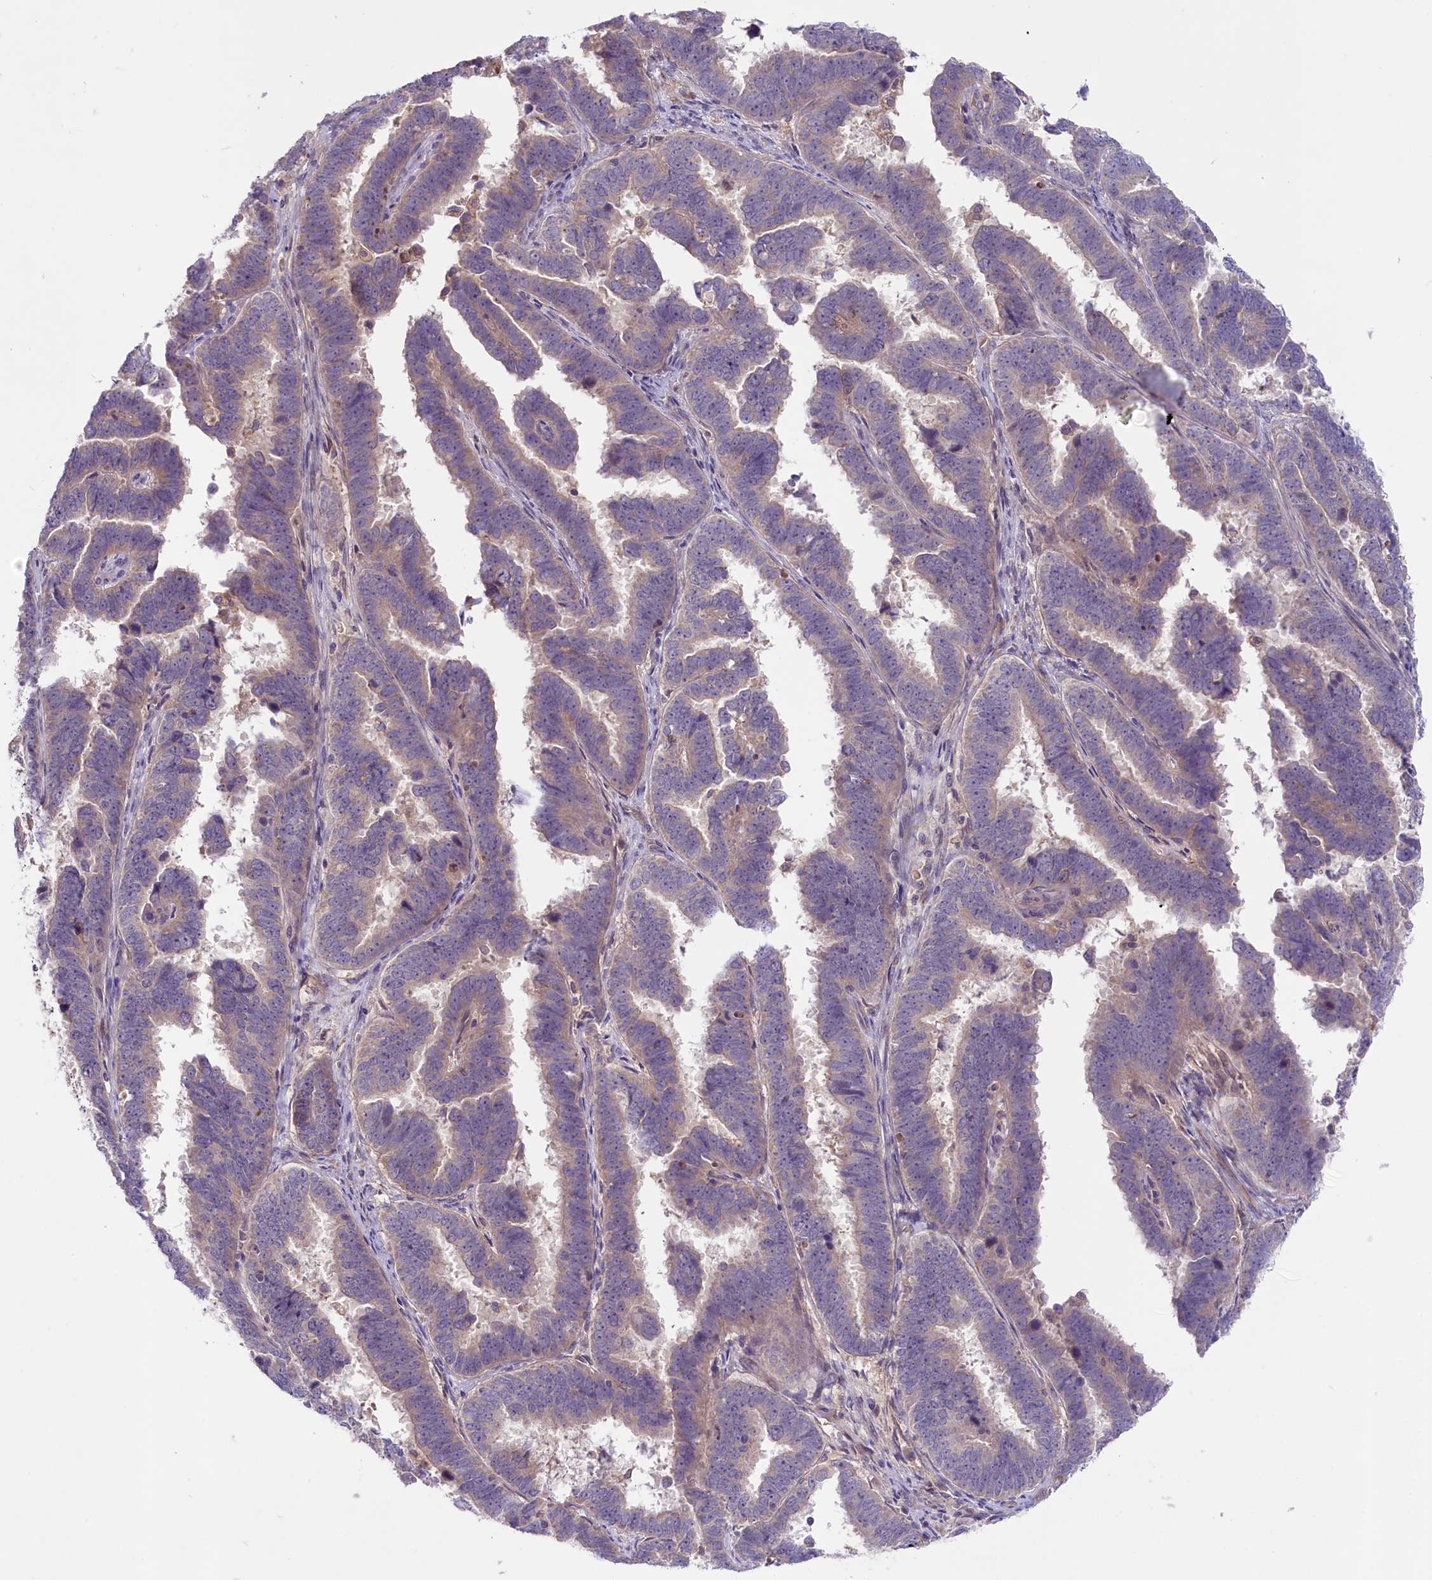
{"staining": {"intensity": "weak", "quantity": "25%-75%", "location": "cytoplasmic/membranous"}, "tissue": "endometrial cancer", "cell_type": "Tumor cells", "image_type": "cancer", "snomed": [{"axis": "morphology", "description": "Adenocarcinoma, NOS"}, {"axis": "topography", "description": "Endometrium"}], "caption": "This is a photomicrograph of immunohistochemistry staining of endometrial cancer, which shows weak expression in the cytoplasmic/membranous of tumor cells.", "gene": "COG8", "patient": {"sex": "female", "age": 75}}